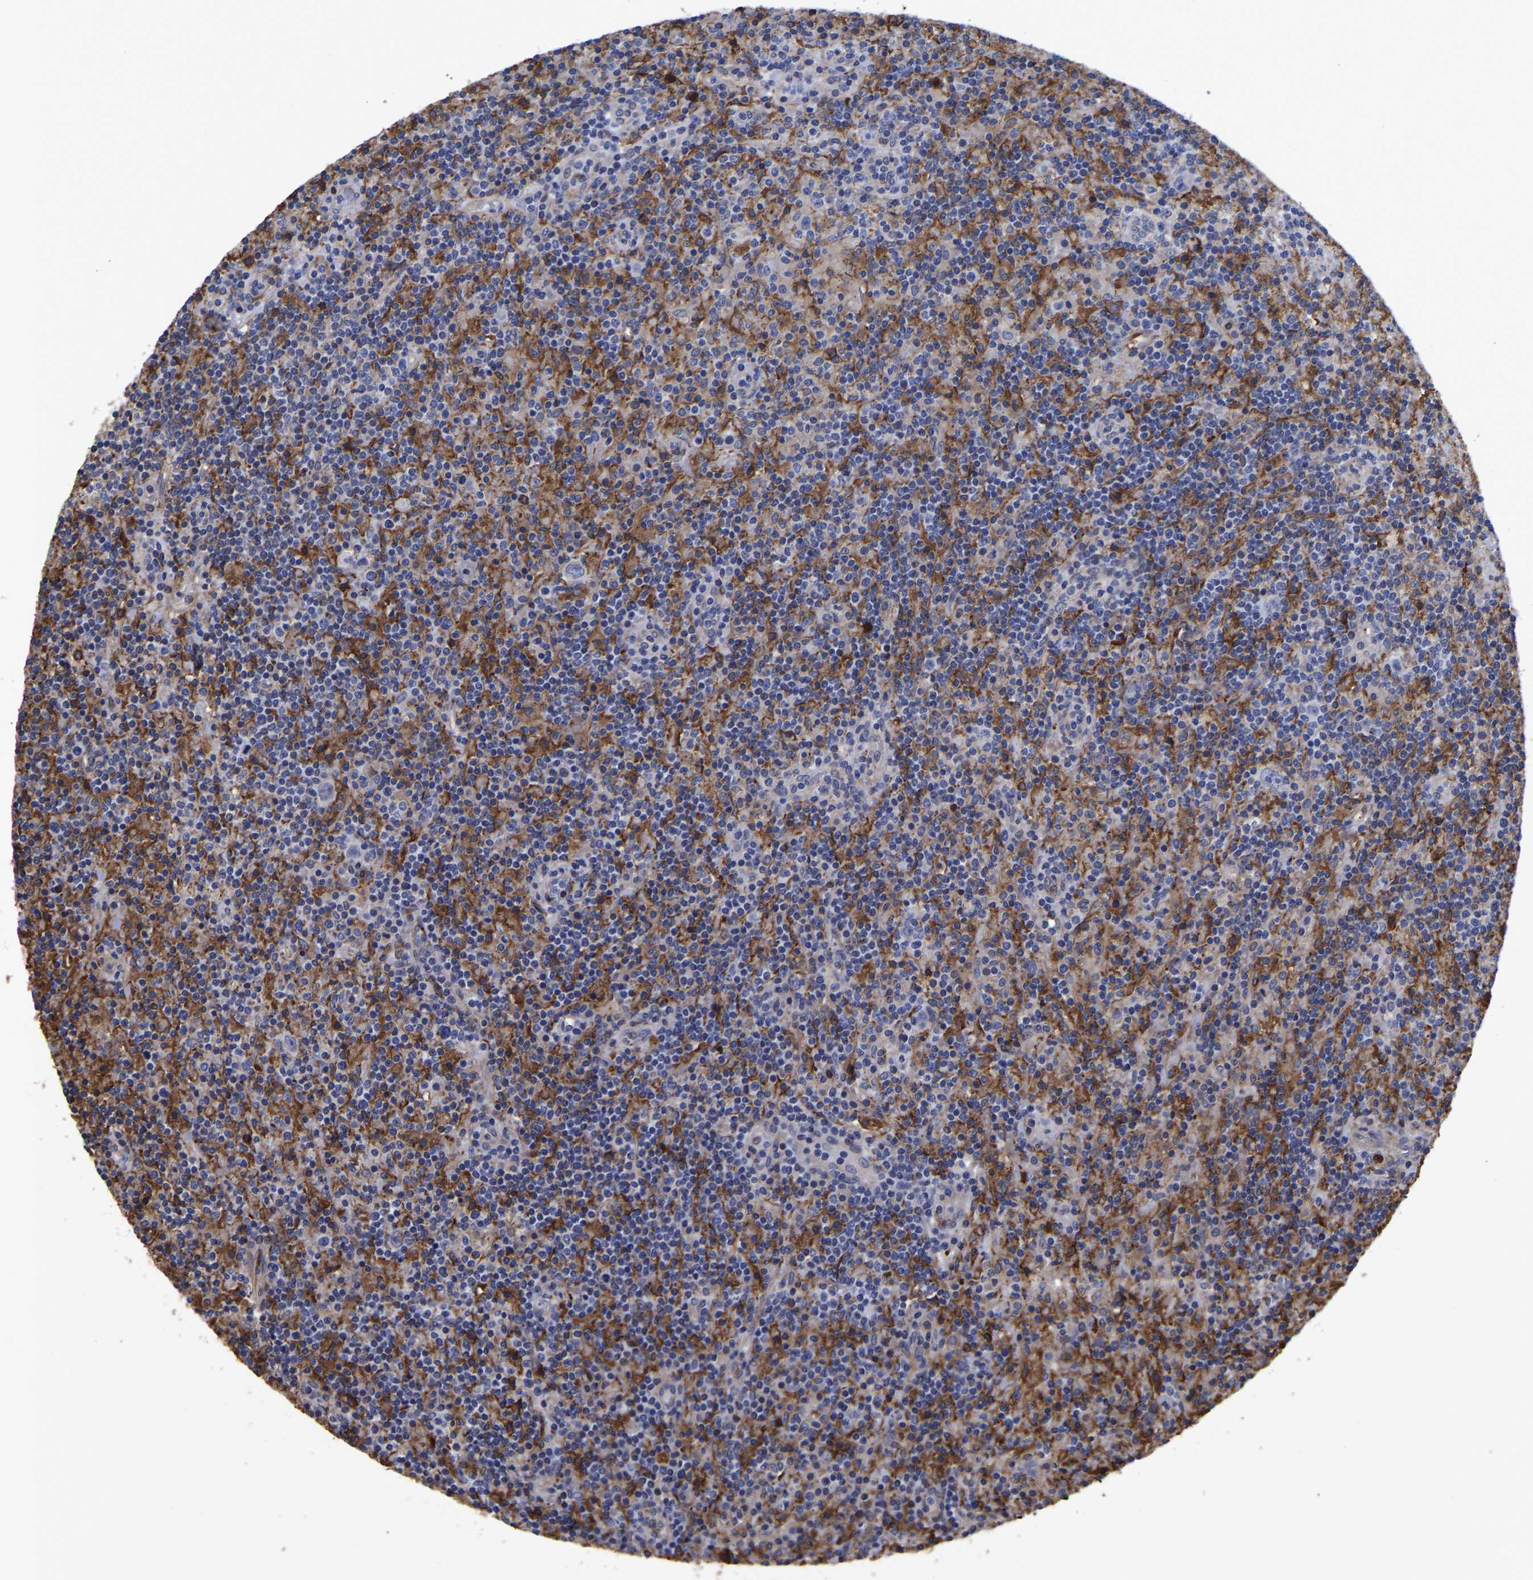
{"staining": {"intensity": "negative", "quantity": "none", "location": "none"}, "tissue": "lymphoma", "cell_type": "Tumor cells", "image_type": "cancer", "snomed": [{"axis": "morphology", "description": "Hodgkin's disease, NOS"}, {"axis": "topography", "description": "Lymph node"}], "caption": "An image of lymphoma stained for a protein reveals no brown staining in tumor cells. Brightfield microscopy of immunohistochemistry (IHC) stained with DAB (brown) and hematoxylin (blue), captured at high magnification.", "gene": "LIF", "patient": {"sex": "male", "age": 70}}